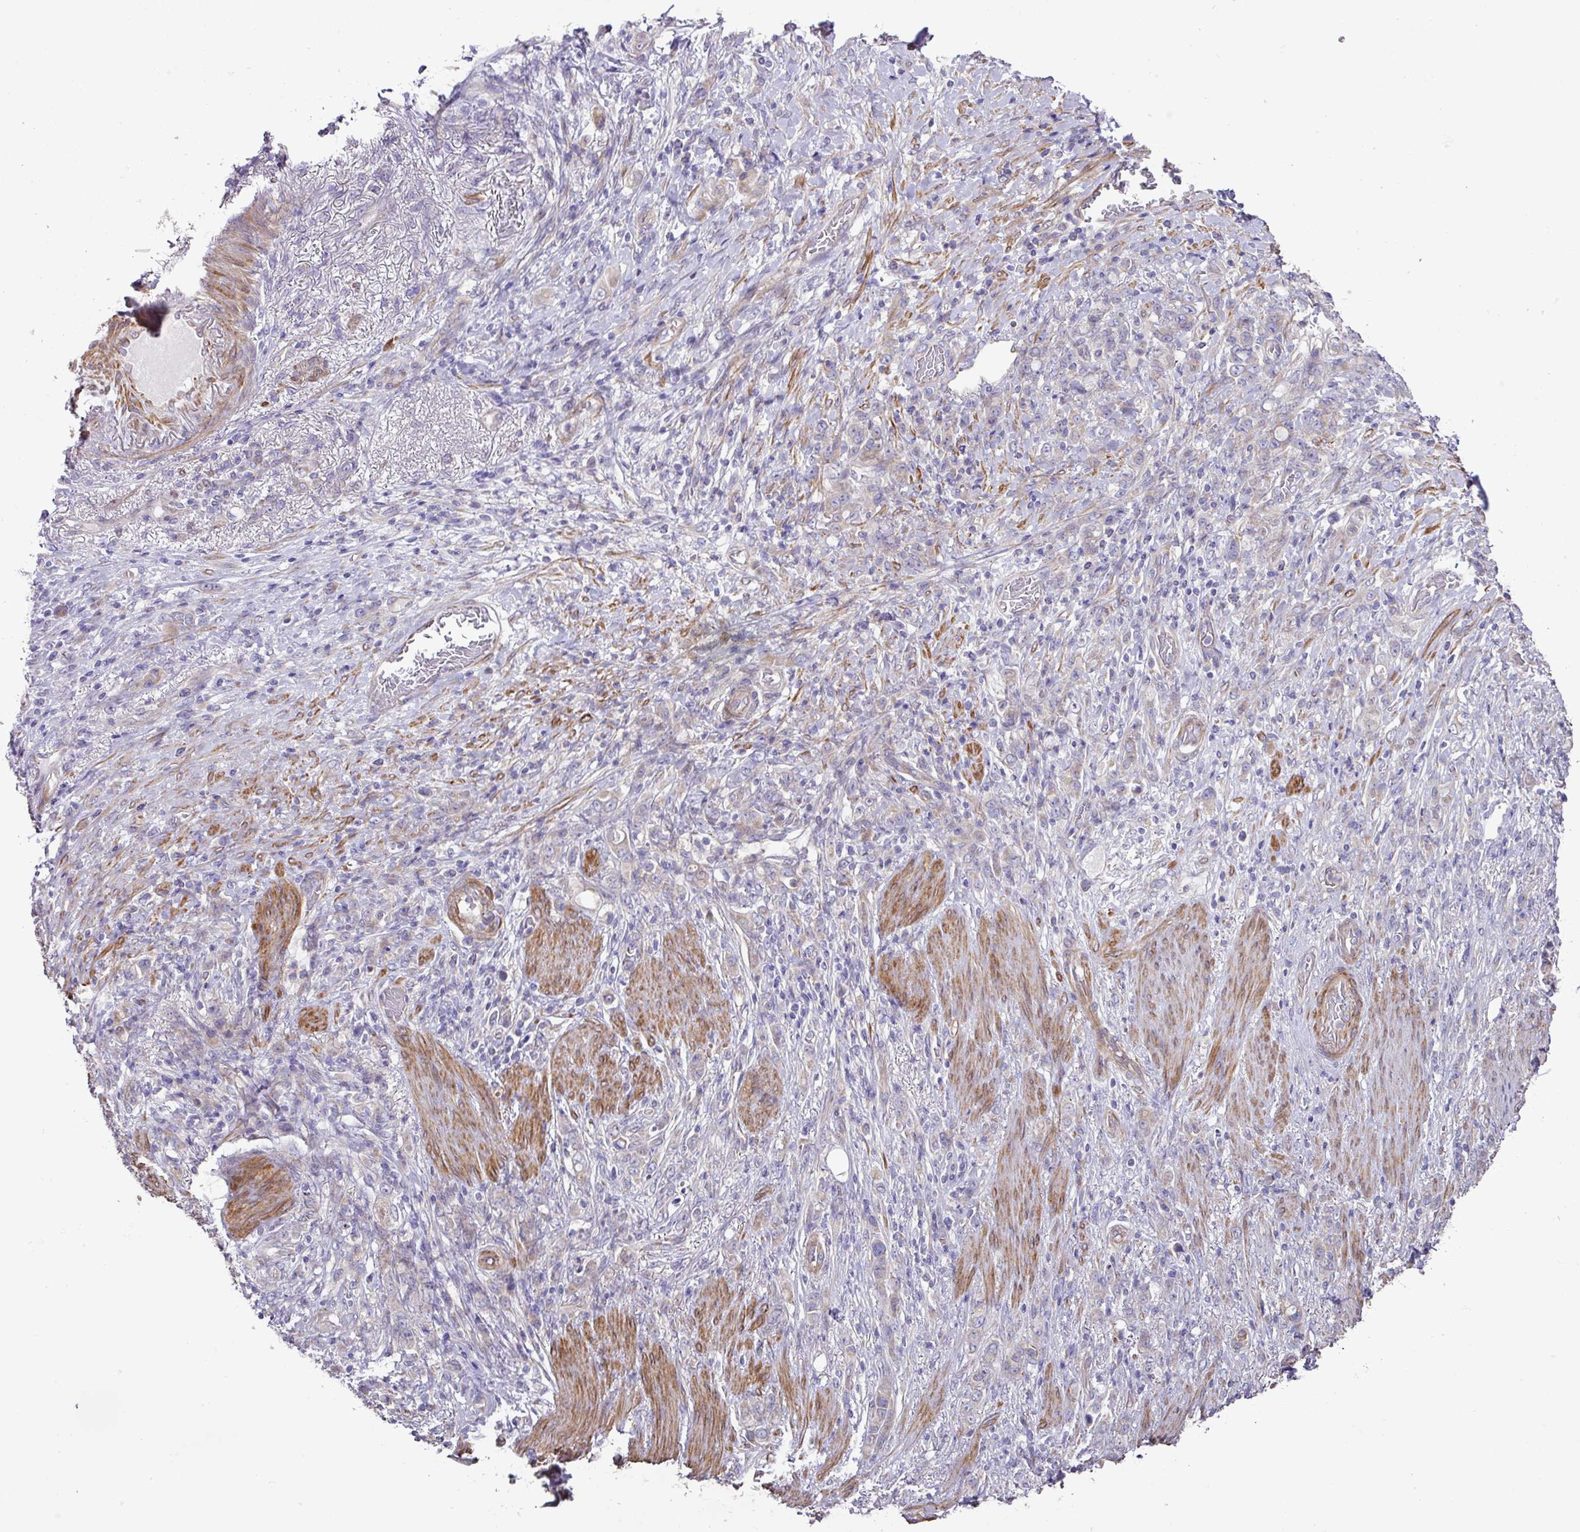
{"staining": {"intensity": "negative", "quantity": "none", "location": "none"}, "tissue": "stomach cancer", "cell_type": "Tumor cells", "image_type": "cancer", "snomed": [{"axis": "morphology", "description": "Adenocarcinoma, NOS"}, {"axis": "topography", "description": "Stomach"}], "caption": "IHC image of human stomach adenocarcinoma stained for a protein (brown), which reveals no staining in tumor cells.", "gene": "MRRF", "patient": {"sex": "female", "age": 79}}